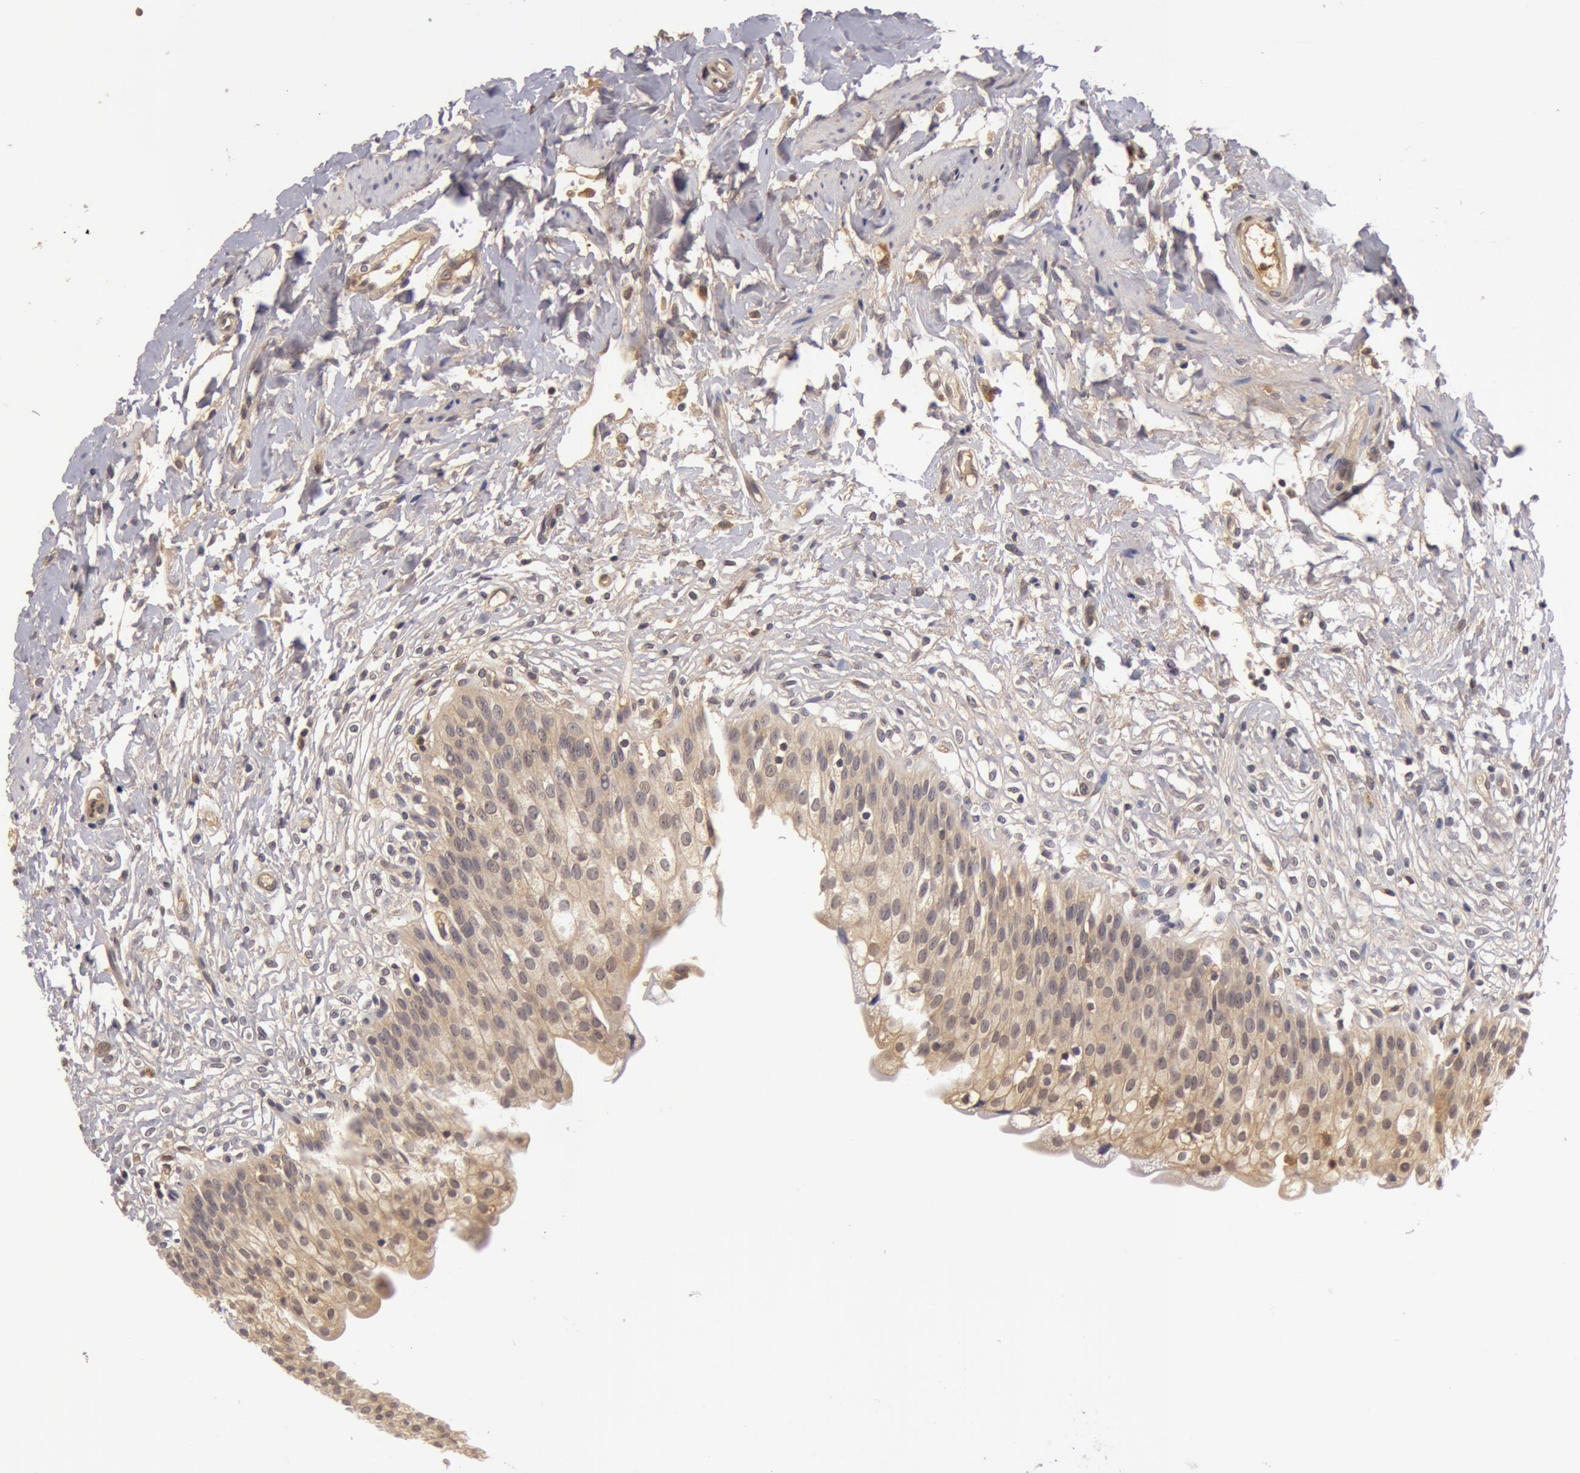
{"staining": {"intensity": "weak", "quantity": ">75%", "location": "cytoplasmic/membranous"}, "tissue": "urinary bladder", "cell_type": "Urothelial cells", "image_type": "normal", "snomed": [{"axis": "morphology", "description": "Normal tissue, NOS"}, {"axis": "topography", "description": "Urinary bladder"}], "caption": "Immunohistochemistry staining of unremarkable urinary bladder, which demonstrates low levels of weak cytoplasmic/membranous positivity in approximately >75% of urothelial cells indicating weak cytoplasmic/membranous protein positivity. The staining was performed using DAB (3,3'-diaminobenzidine) (brown) for protein detection and nuclei were counterstained in hematoxylin (blue).", "gene": "BCHE", "patient": {"sex": "female", "age": 80}}